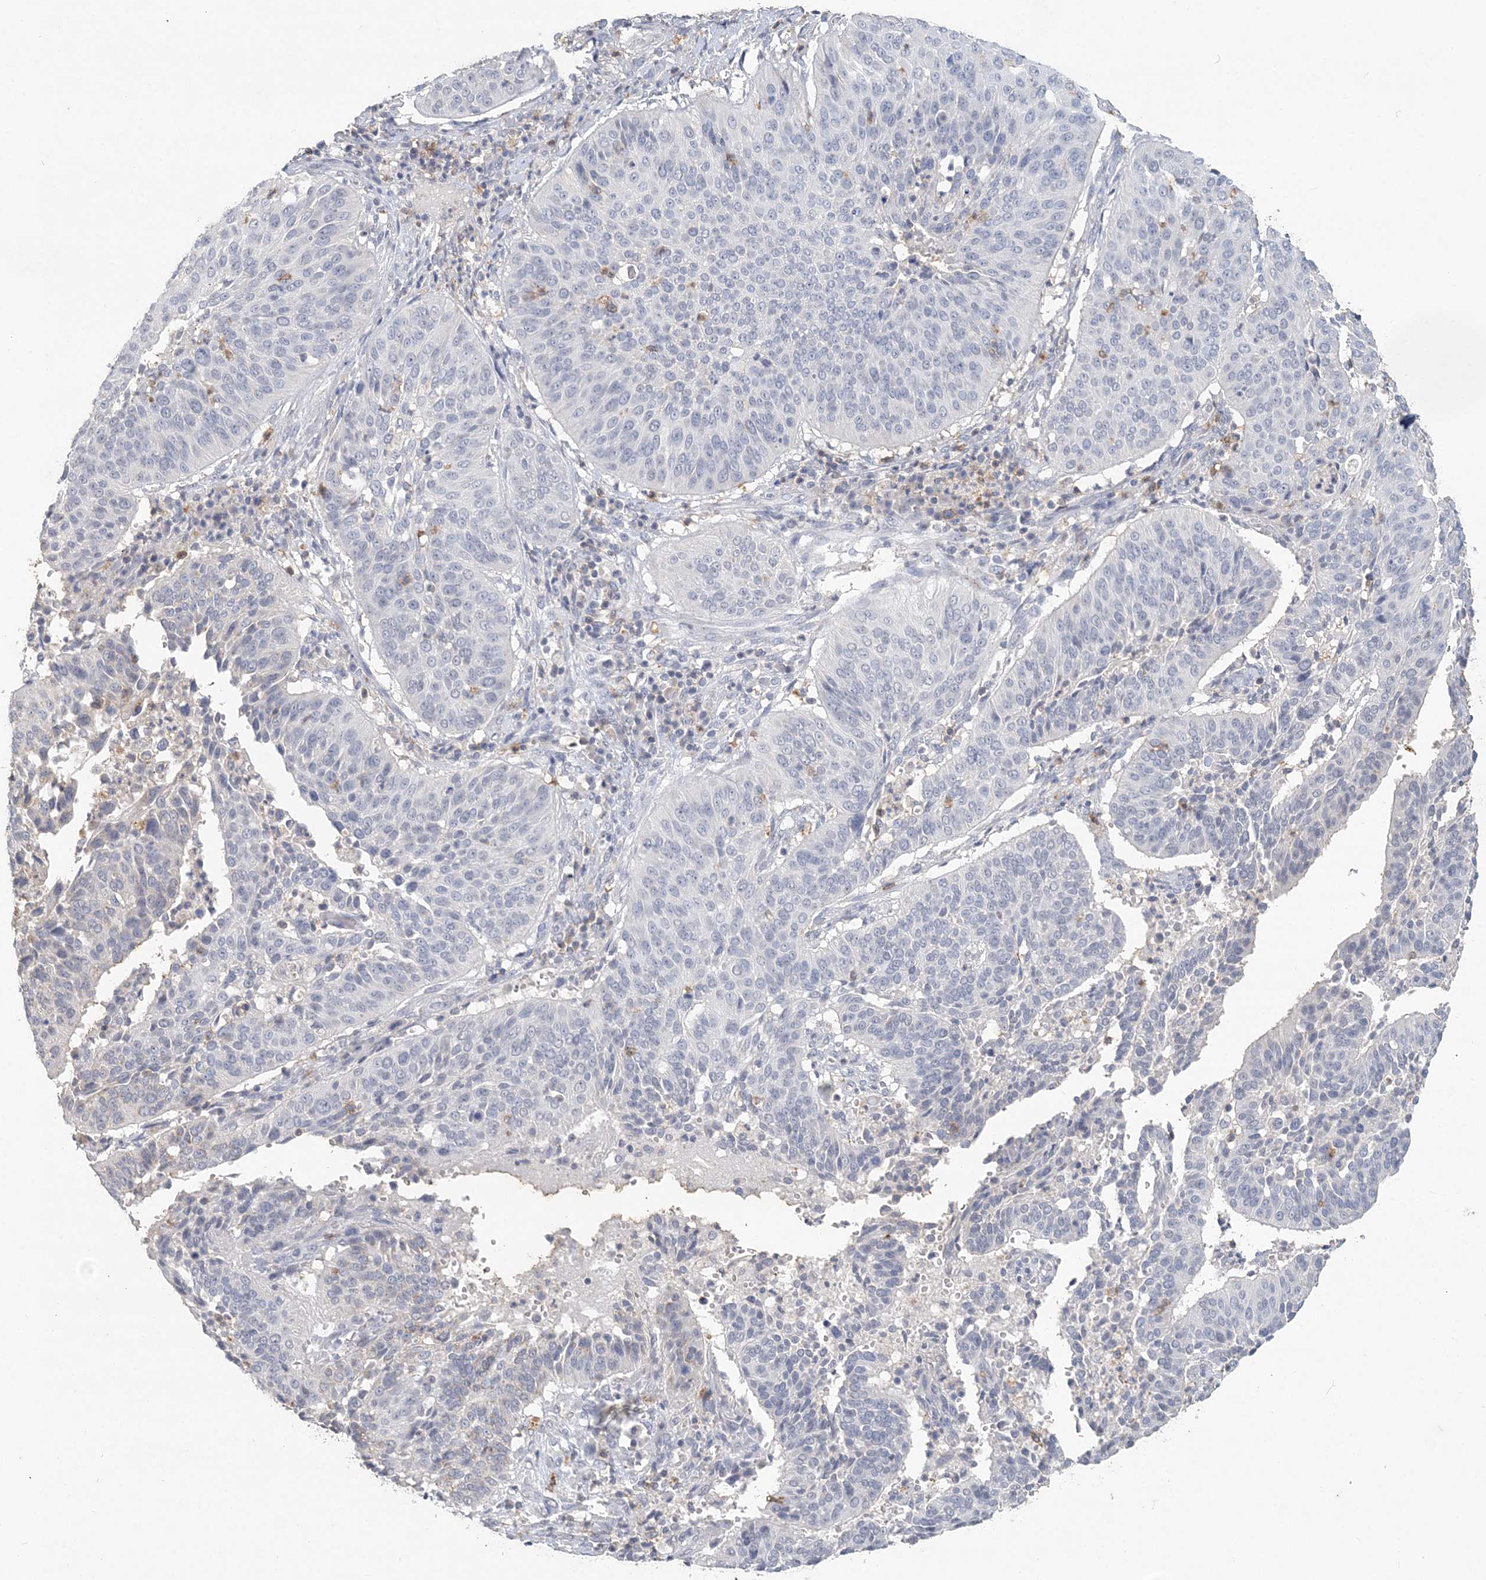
{"staining": {"intensity": "negative", "quantity": "none", "location": "none"}, "tissue": "cervical cancer", "cell_type": "Tumor cells", "image_type": "cancer", "snomed": [{"axis": "morphology", "description": "Normal tissue, NOS"}, {"axis": "morphology", "description": "Squamous cell carcinoma, NOS"}, {"axis": "topography", "description": "Cervix"}], "caption": "Immunohistochemical staining of human cervical cancer (squamous cell carcinoma) displays no significant staining in tumor cells. (Immunohistochemistry, brightfield microscopy, high magnification).", "gene": "PDCD1", "patient": {"sex": "female", "age": 39}}